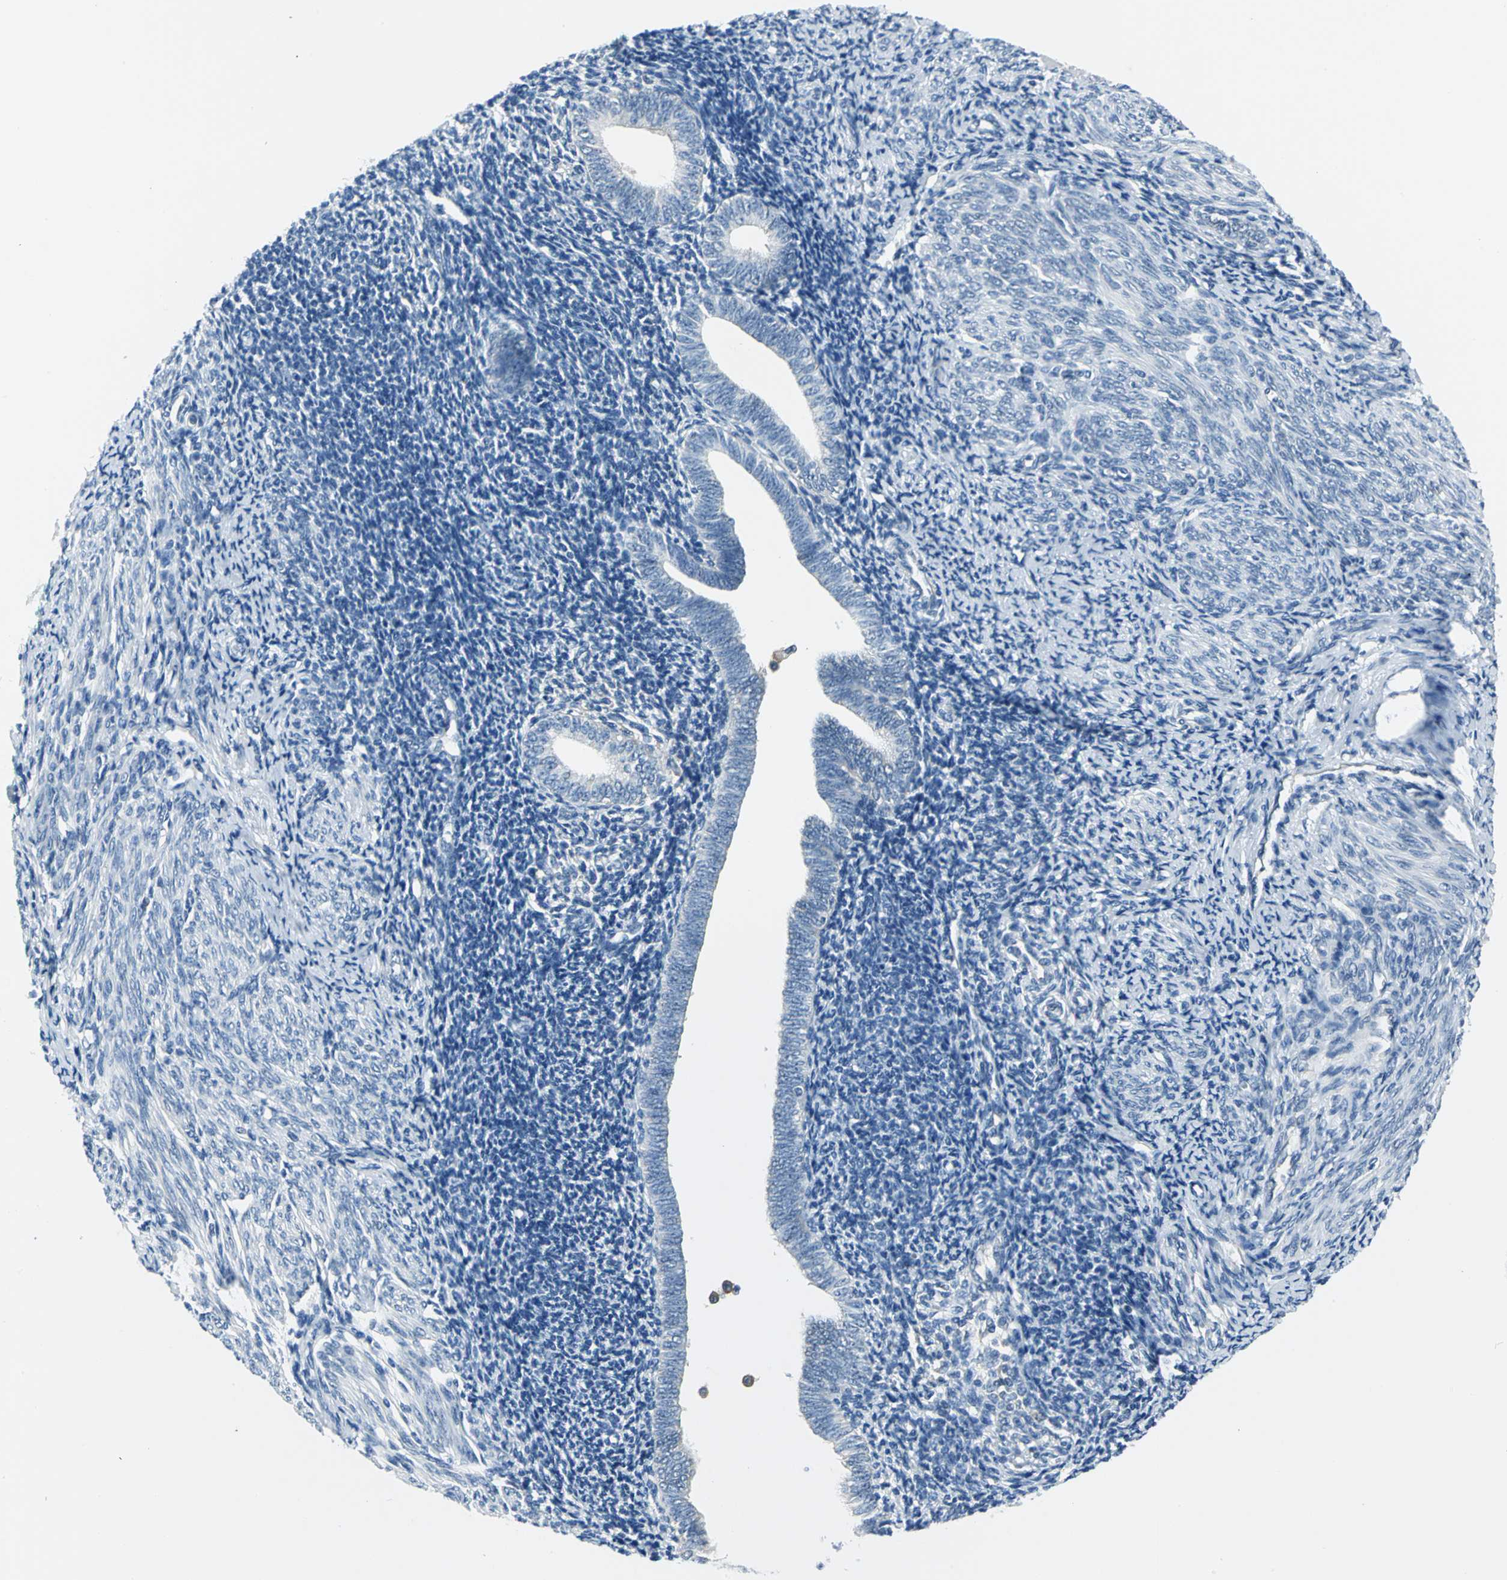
{"staining": {"intensity": "negative", "quantity": "none", "location": "none"}, "tissue": "endometrium", "cell_type": "Cells in endometrial stroma", "image_type": "normal", "snomed": [{"axis": "morphology", "description": "Normal tissue, NOS"}, {"axis": "topography", "description": "Endometrium"}], "caption": "Immunohistochemistry (IHC) photomicrograph of benign human endometrium stained for a protein (brown), which demonstrates no expression in cells in endometrial stroma. (DAB IHC, high magnification).", "gene": "ZNF415", "patient": {"sex": "female", "age": 57}}